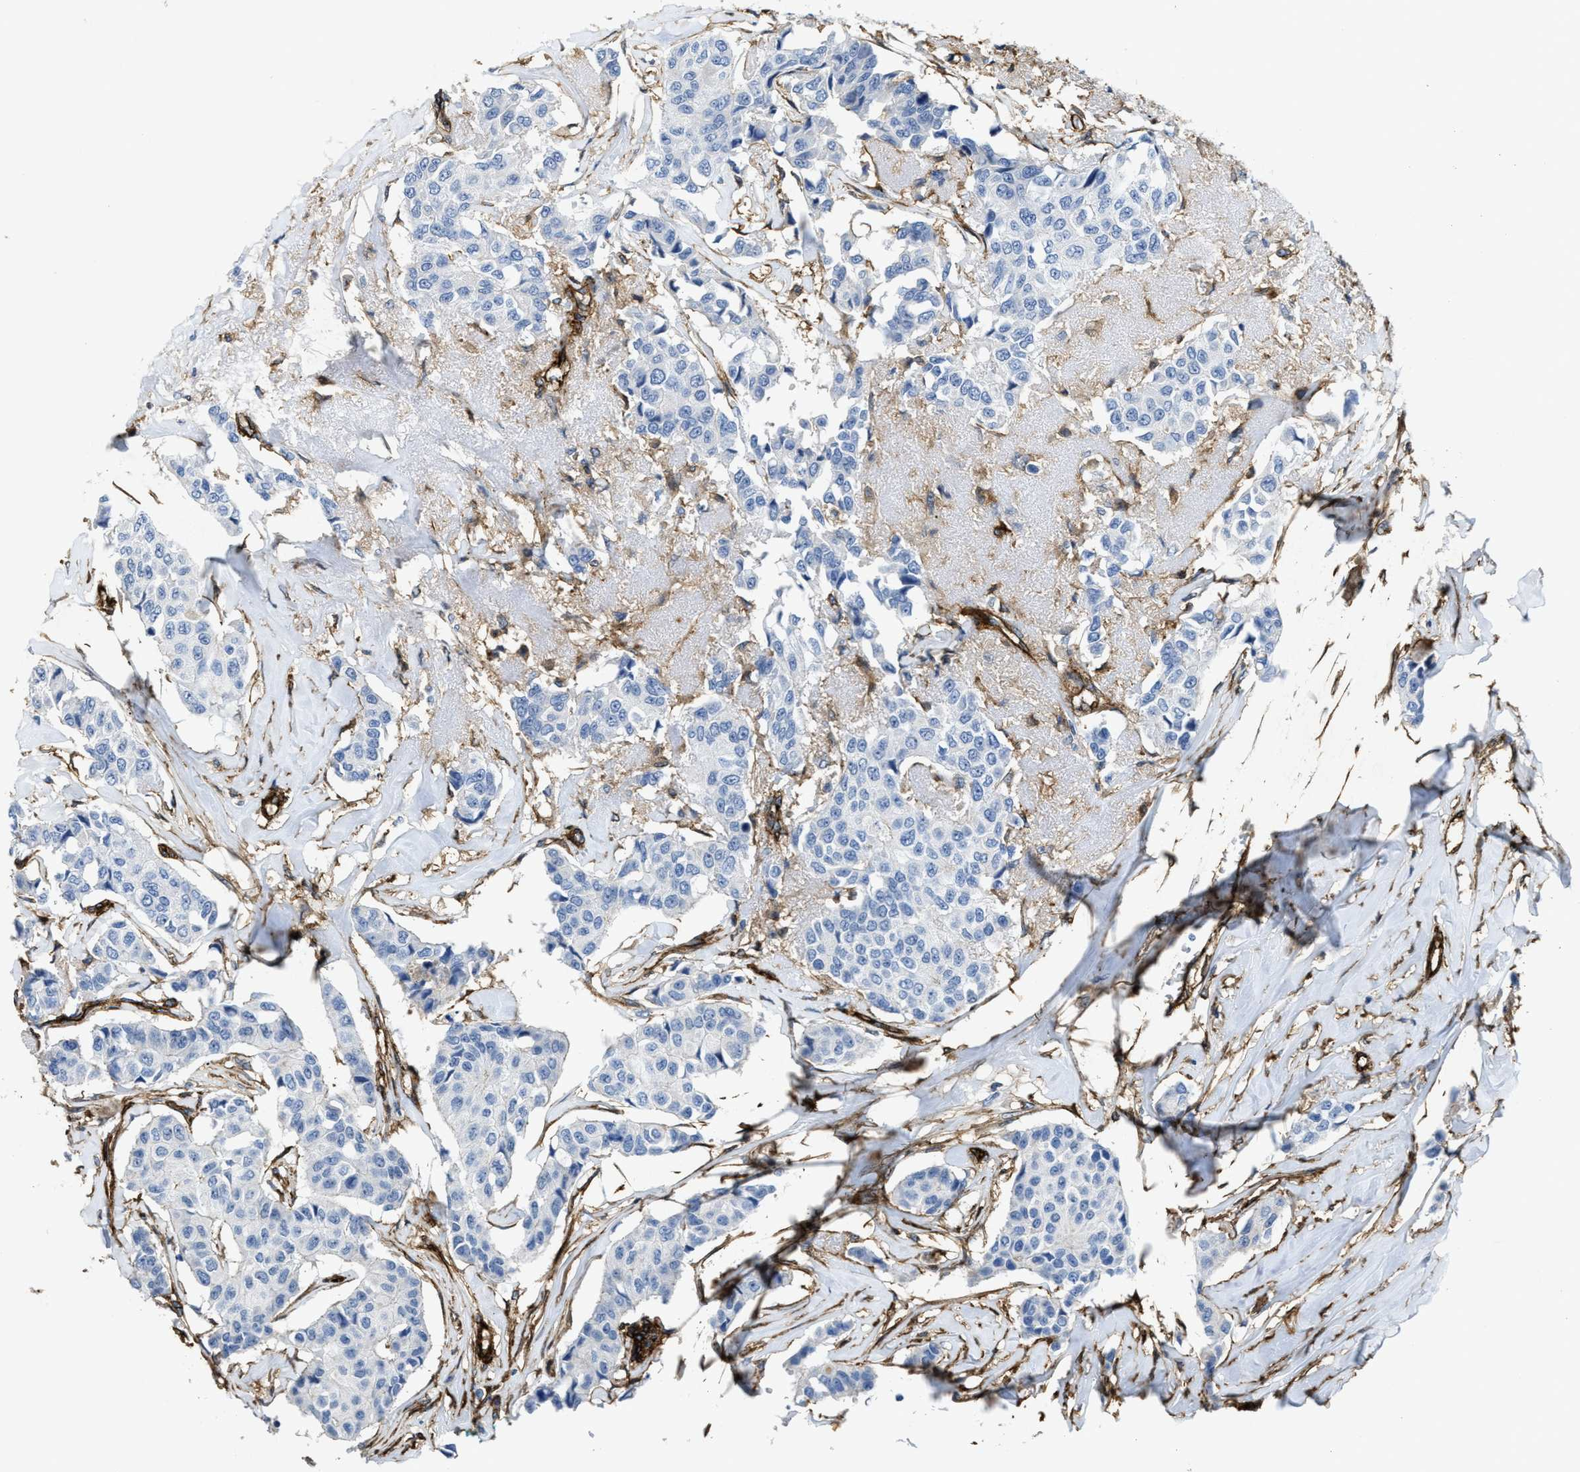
{"staining": {"intensity": "negative", "quantity": "none", "location": "none"}, "tissue": "breast cancer", "cell_type": "Tumor cells", "image_type": "cancer", "snomed": [{"axis": "morphology", "description": "Duct carcinoma"}, {"axis": "topography", "description": "Breast"}], "caption": "Image shows no protein positivity in tumor cells of breast cancer (infiltrating ductal carcinoma) tissue. (DAB (3,3'-diaminobenzidine) immunohistochemistry visualized using brightfield microscopy, high magnification).", "gene": "NAB1", "patient": {"sex": "female", "age": 80}}